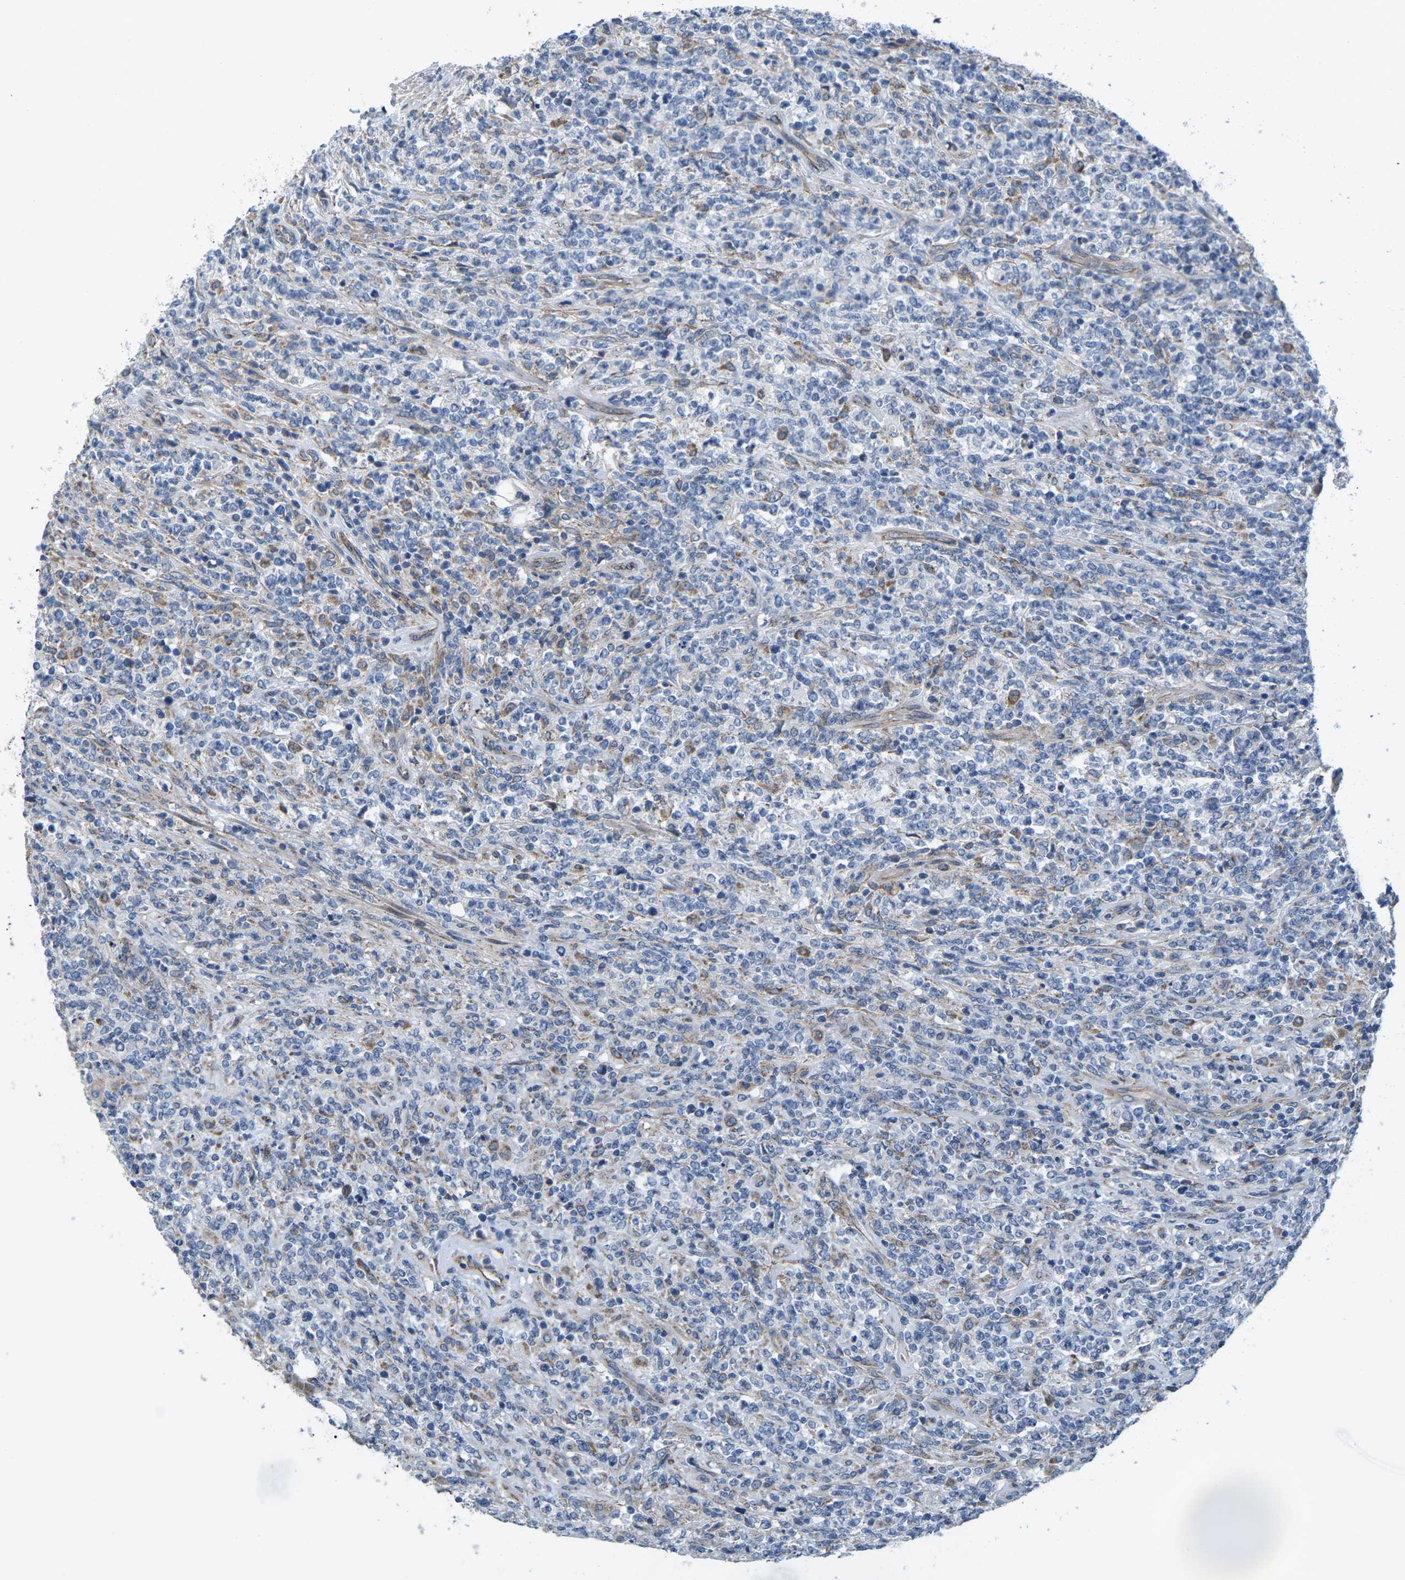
{"staining": {"intensity": "weak", "quantity": "<25%", "location": "cytoplasmic/membranous"}, "tissue": "lymphoma", "cell_type": "Tumor cells", "image_type": "cancer", "snomed": [{"axis": "morphology", "description": "Malignant lymphoma, non-Hodgkin's type, High grade"}, {"axis": "topography", "description": "Soft tissue"}], "caption": "A photomicrograph of human high-grade malignant lymphoma, non-Hodgkin's type is negative for staining in tumor cells.", "gene": "CTNND1", "patient": {"sex": "male", "age": 18}}